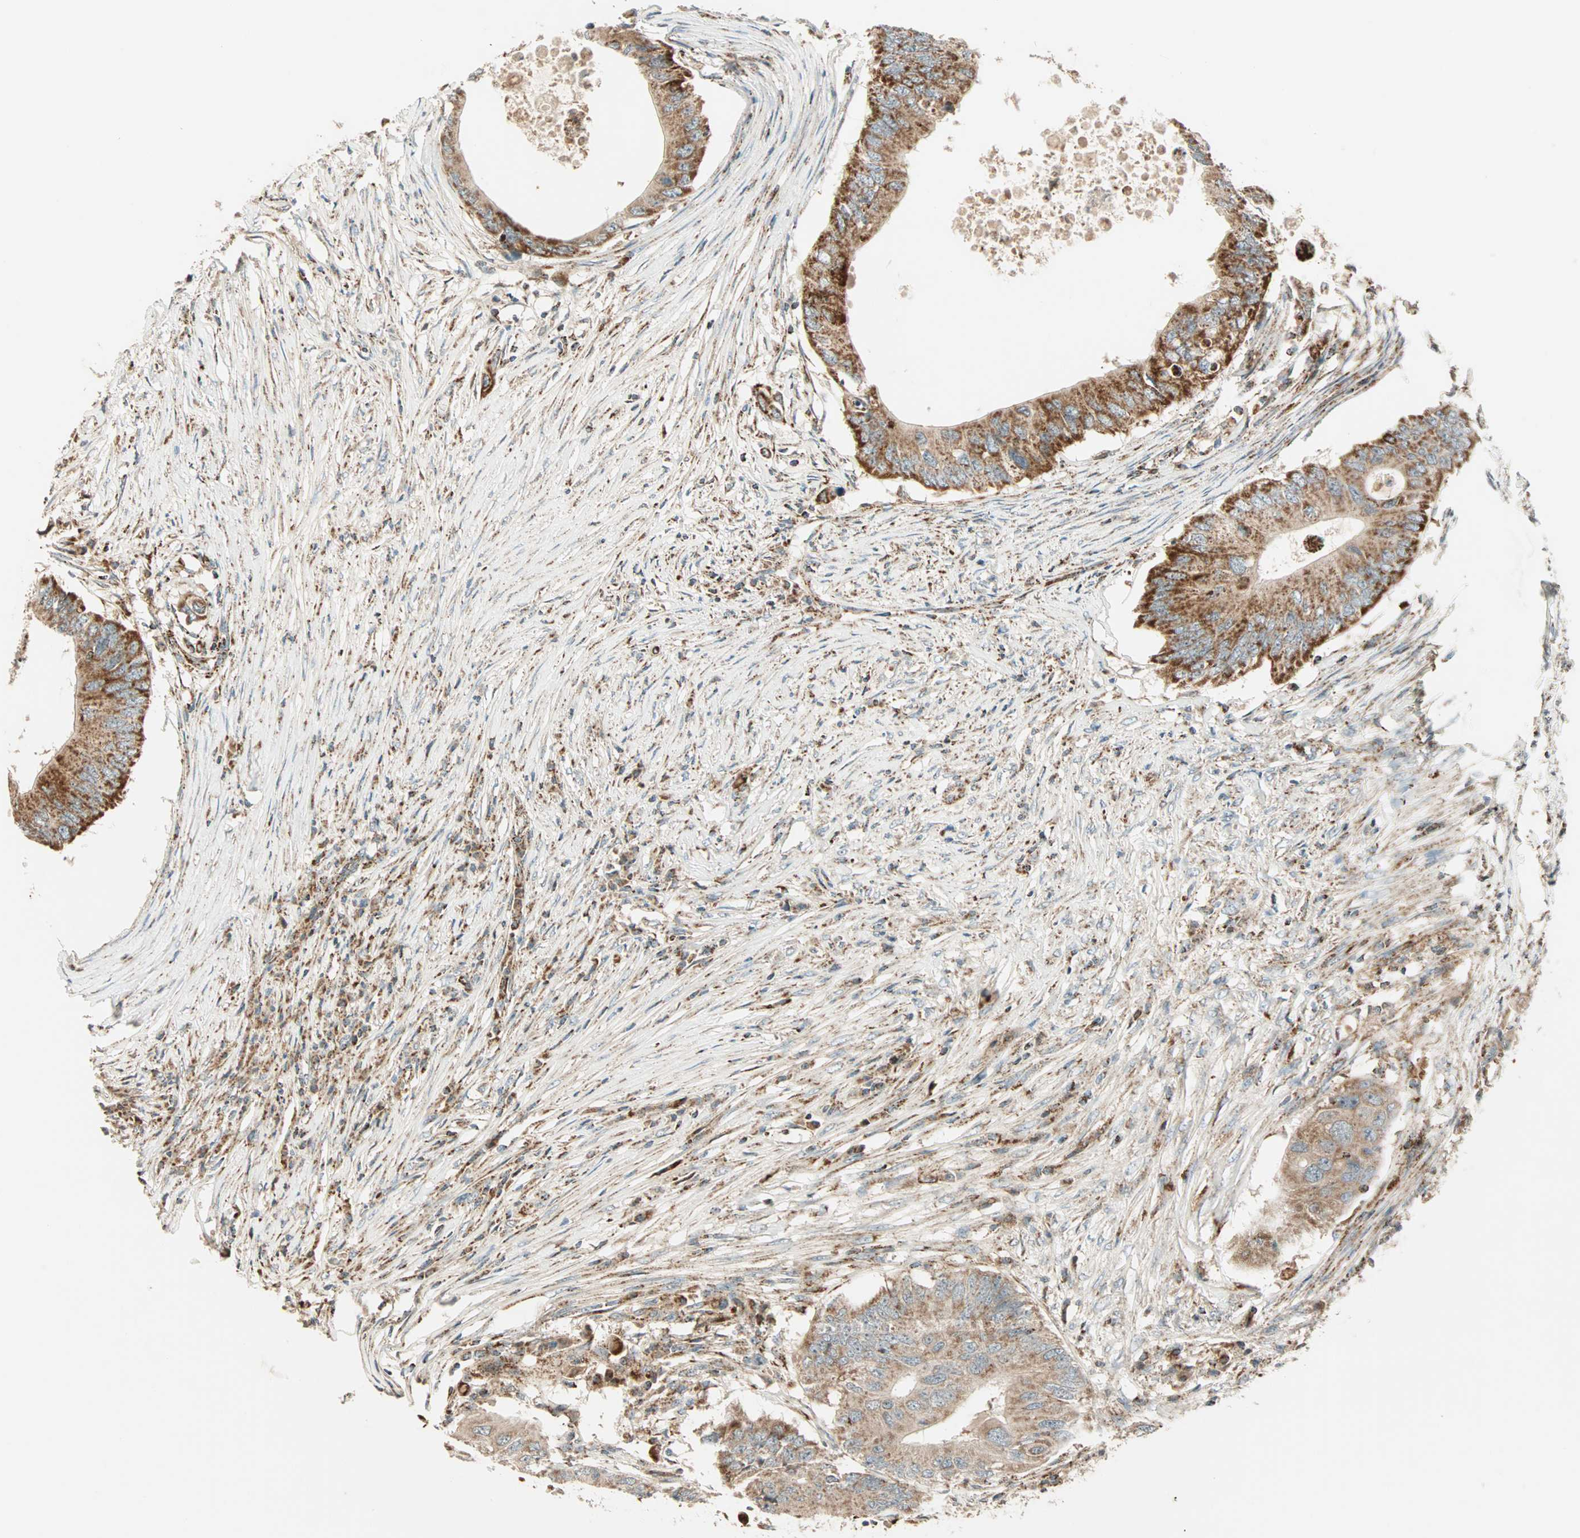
{"staining": {"intensity": "moderate", "quantity": ">75%", "location": "cytoplasmic/membranous"}, "tissue": "colorectal cancer", "cell_type": "Tumor cells", "image_type": "cancer", "snomed": [{"axis": "morphology", "description": "Adenocarcinoma, NOS"}, {"axis": "topography", "description": "Colon"}], "caption": "Approximately >75% of tumor cells in colorectal adenocarcinoma demonstrate moderate cytoplasmic/membranous protein staining as visualized by brown immunohistochemical staining.", "gene": "SPRY4", "patient": {"sex": "male", "age": 71}}